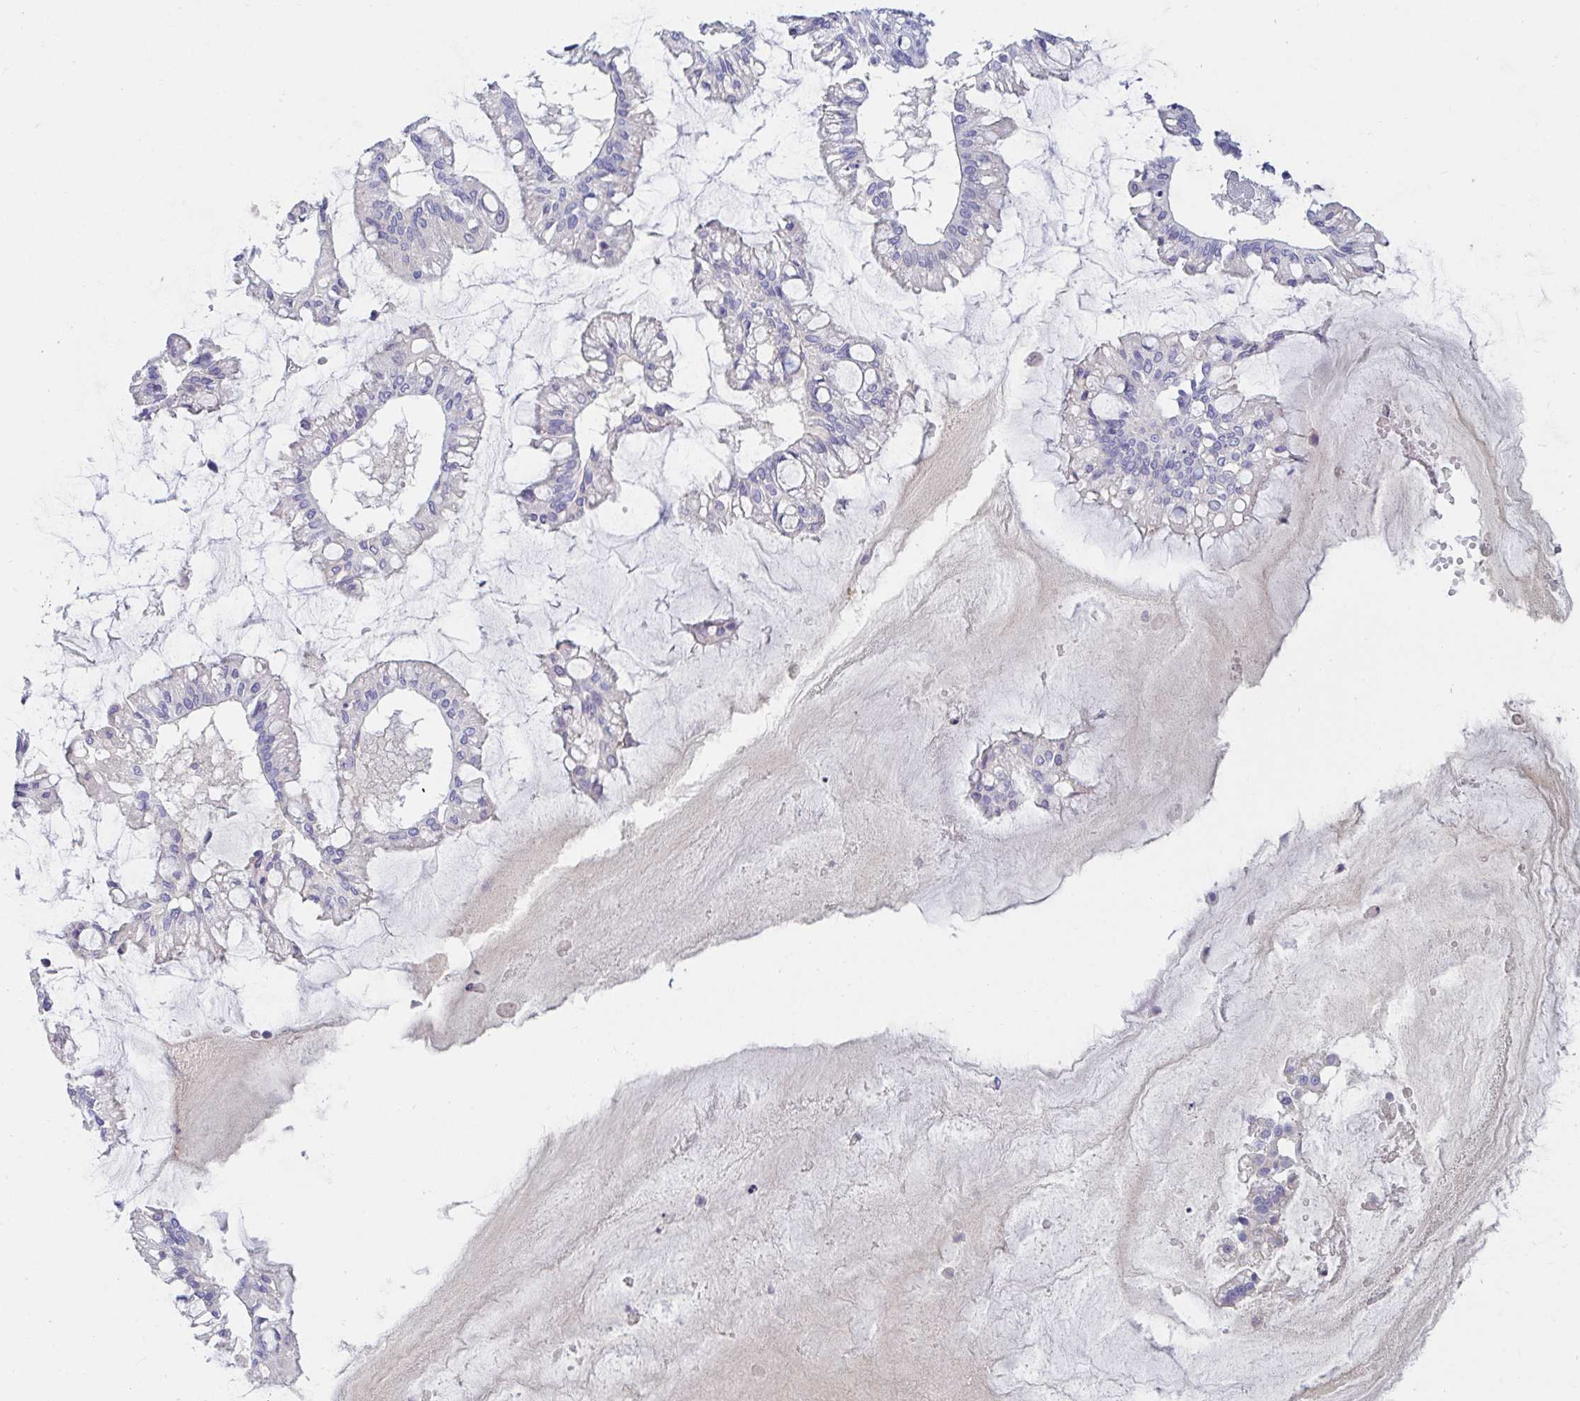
{"staining": {"intensity": "negative", "quantity": "none", "location": "none"}, "tissue": "ovarian cancer", "cell_type": "Tumor cells", "image_type": "cancer", "snomed": [{"axis": "morphology", "description": "Cystadenocarcinoma, mucinous, NOS"}, {"axis": "topography", "description": "Ovary"}], "caption": "The histopathology image exhibits no staining of tumor cells in mucinous cystadenocarcinoma (ovarian).", "gene": "C4orf17", "patient": {"sex": "female", "age": 73}}